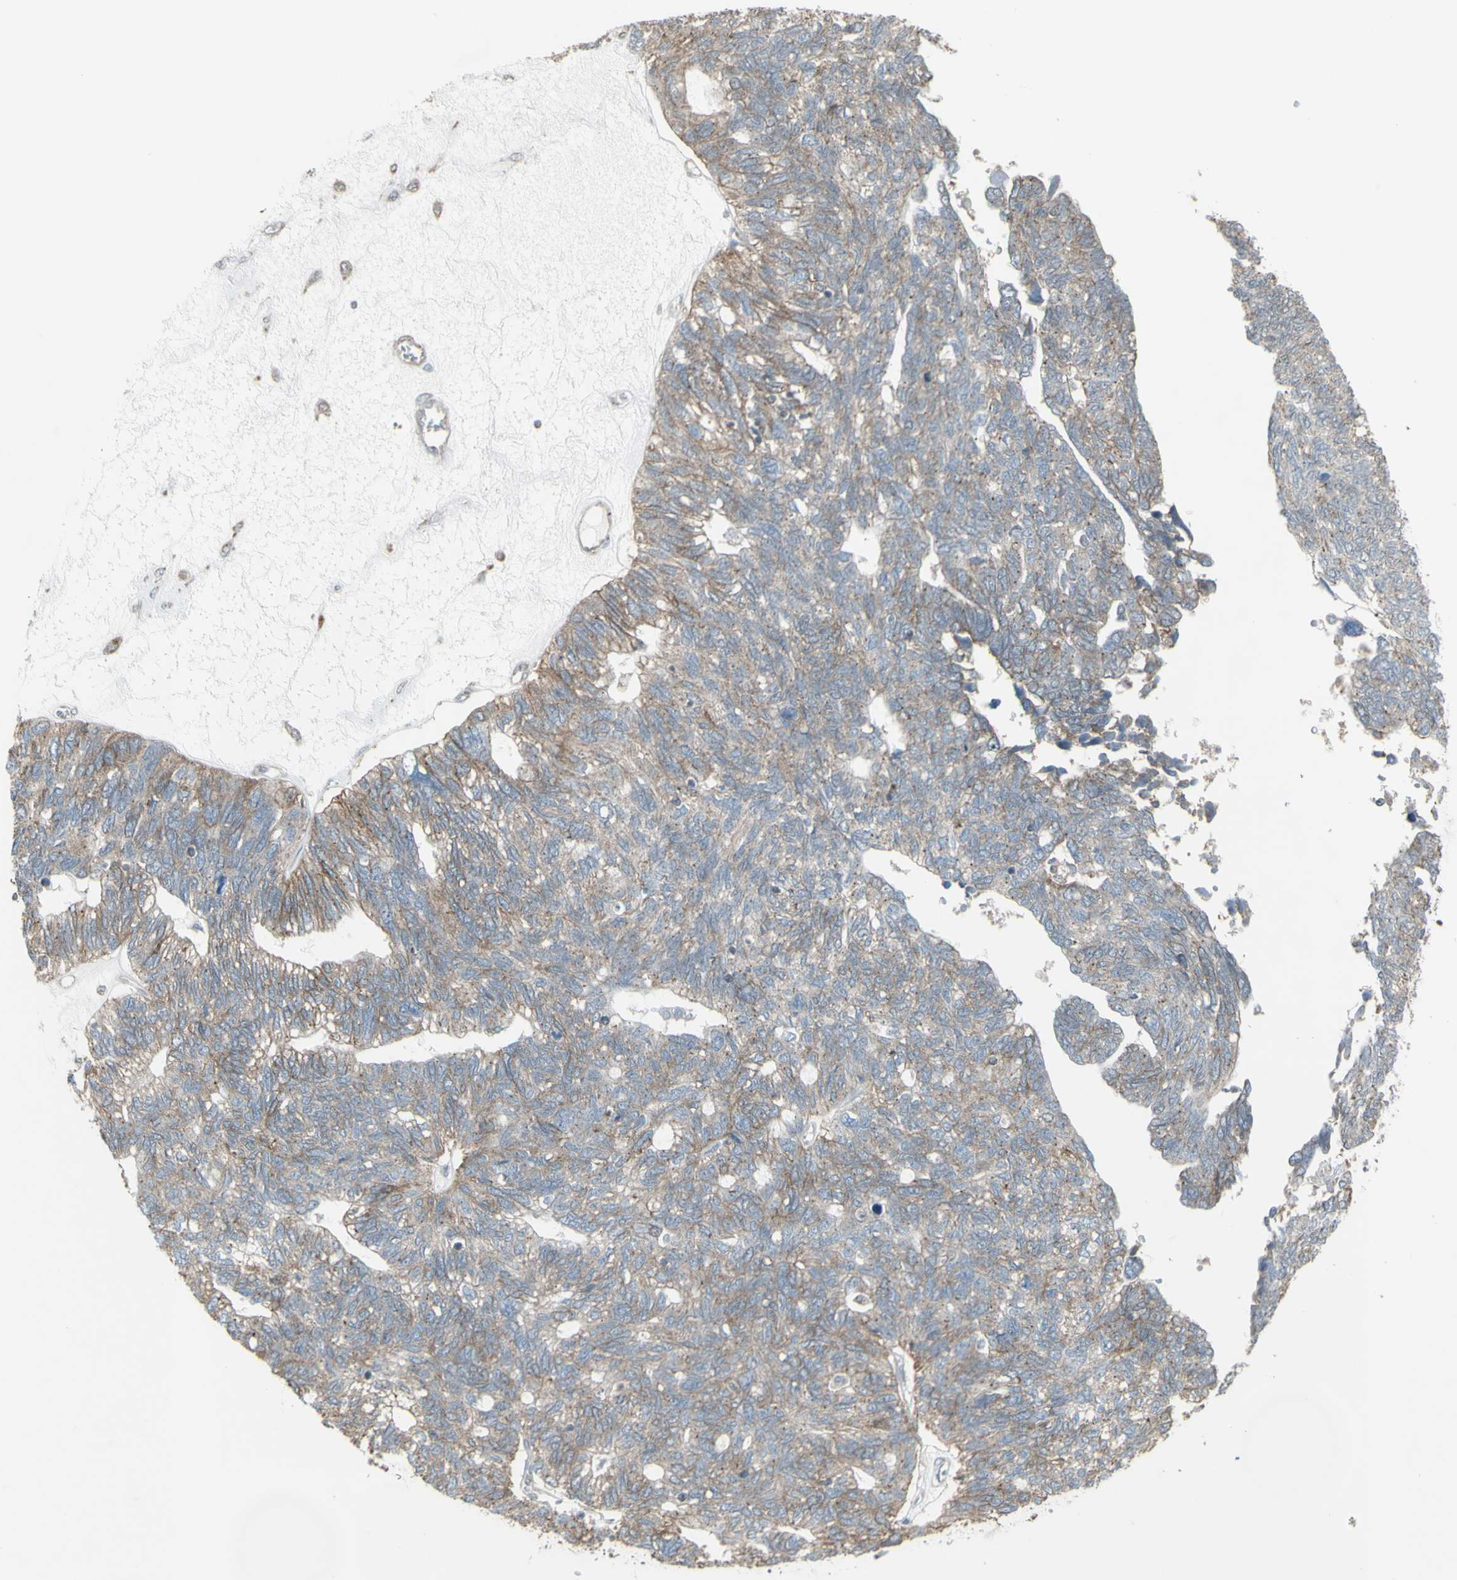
{"staining": {"intensity": "weak", "quantity": "25%-75%", "location": "cytoplasmic/membranous"}, "tissue": "ovarian cancer", "cell_type": "Tumor cells", "image_type": "cancer", "snomed": [{"axis": "morphology", "description": "Cystadenocarcinoma, serous, NOS"}, {"axis": "topography", "description": "Ovary"}], "caption": "Human ovarian cancer (serous cystadenocarcinoma) stained with a brown dye reveals weak cytoplasmic/membranous positive expression in about 25%-75% of tumor cells.", "gene": "FXYD3", "patient": {"sex": "female", "age": 79}}